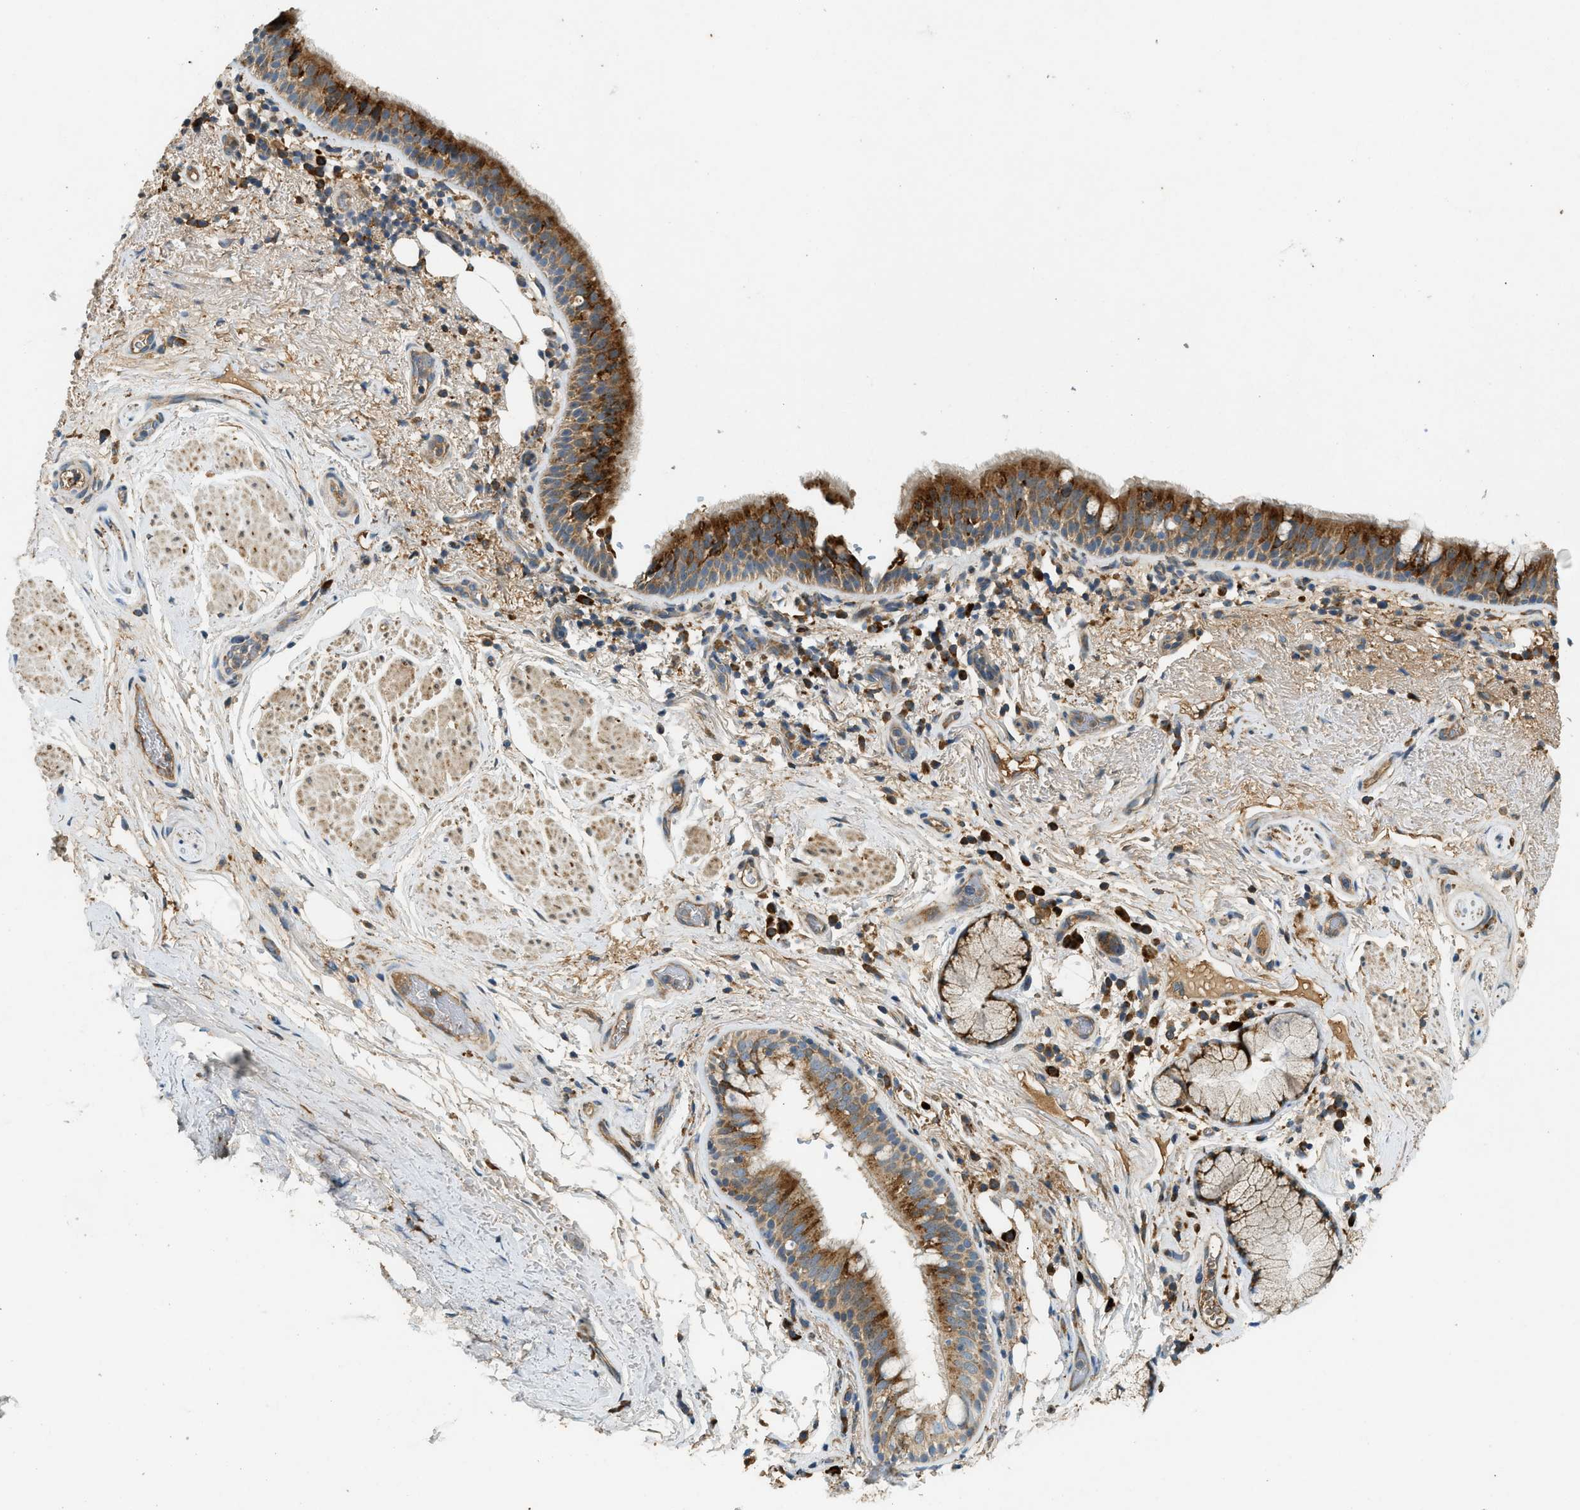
{"staining": {"intensity": "strong", "quantity": ">75%", "location": "cytoplasmic/membranous"}, "tissue": "bronchus", "cell_type": "Respiratory epithelial cells", "image_type": "normal", "snomed": [{"axis": "morphology", "description": "Normal tissue, NOS"}, {"axis": "morphology", "description": "Inflammation, NOS"}, {"axis": "topography", "description": "Cartilage tissue"}, {"axis": "topography", "description": "Bronchus"}], "caption": "A brown stain highlights strong cytoplasmic/membranous staining of a protein in respiratory epithelial cells of unremarkable human bronchus. Using DAB (3,3'-diaminobenzidine) (brown) and hematoxylin (blue) stains, captured at high magnification using brightfield microscopy.", "gene": "CTSB", "patient": {"sex": "male", "age": 77}}